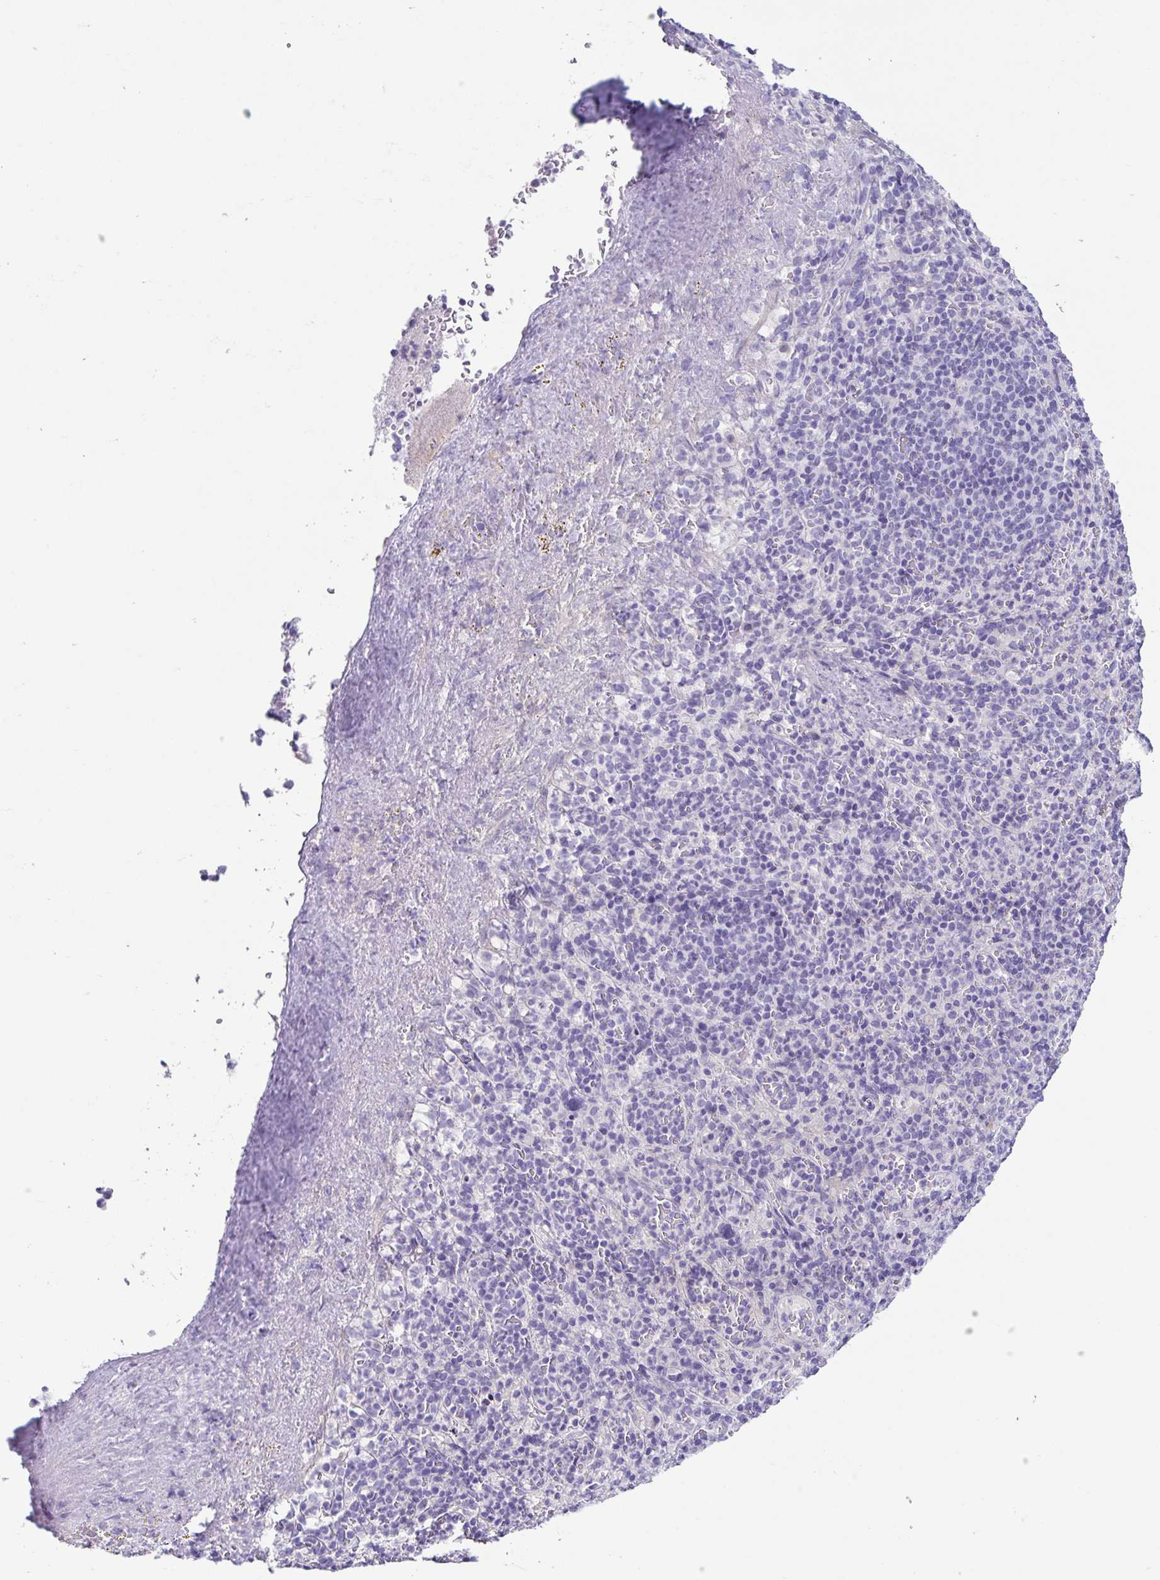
{"staining": {"intensity": "negative", "quantity": "none", "location": "none"}, "tissue": "spleen", "cell_type": "Cells in red pulp", "image_type": "normal", "snomed": [{"axis": "morphology", "description": "Normal tissue, NOS"}, {"axis": "topography", "description": "Spleen"}], "caption": "Immunohistochemical staining of benign spleen reveals no significant expression in cells in red pulp. Brightfield microscopy of immunohistochemistry stained with DAB (brown) and hematoxylin (blue), captured at high magnification.", "gene": "TERT", "patient": {"sex": "female", "age": 74}}